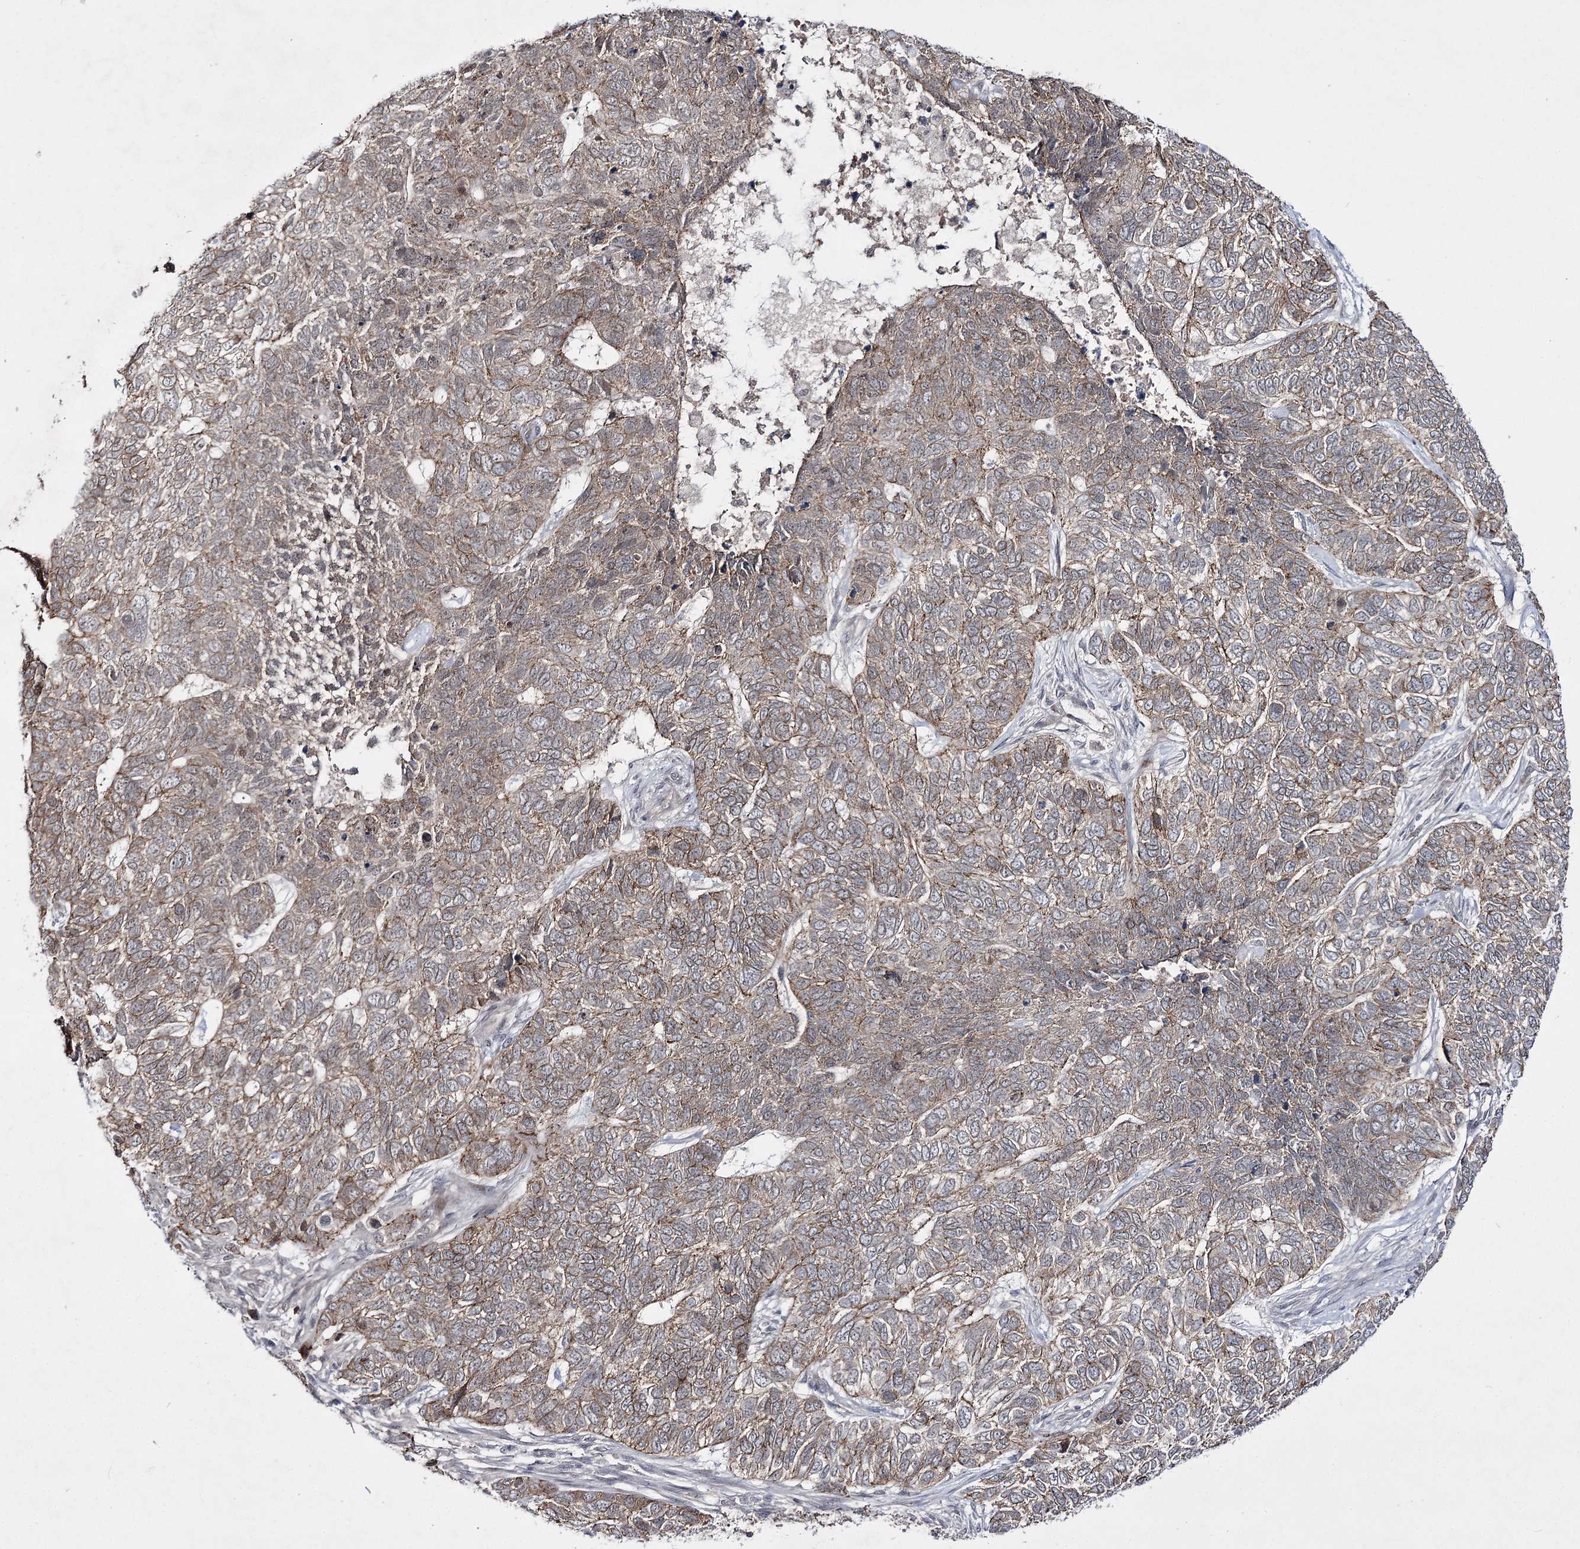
{"staining": {"intensity": "weak", "quantity": ">75%", "location": "cytoplasmic/membranous"}, "tissue": "skin cancer", "cell_type": "Tumor cells", "image_type": "cancer", "snomed": [{"axis": "morphology", "description": "Basal cell carcinoma"}, {"axis": "topography", "description": "Skin"}], "caption": "The immunohistochemical stain highlights weak cytoplasmic/membranous expression in tumor cells of skin cancer (basal cell carcinoma) tissue.", "gene": "HOXC11", "patient": {"sex": "female", "age": 65}}